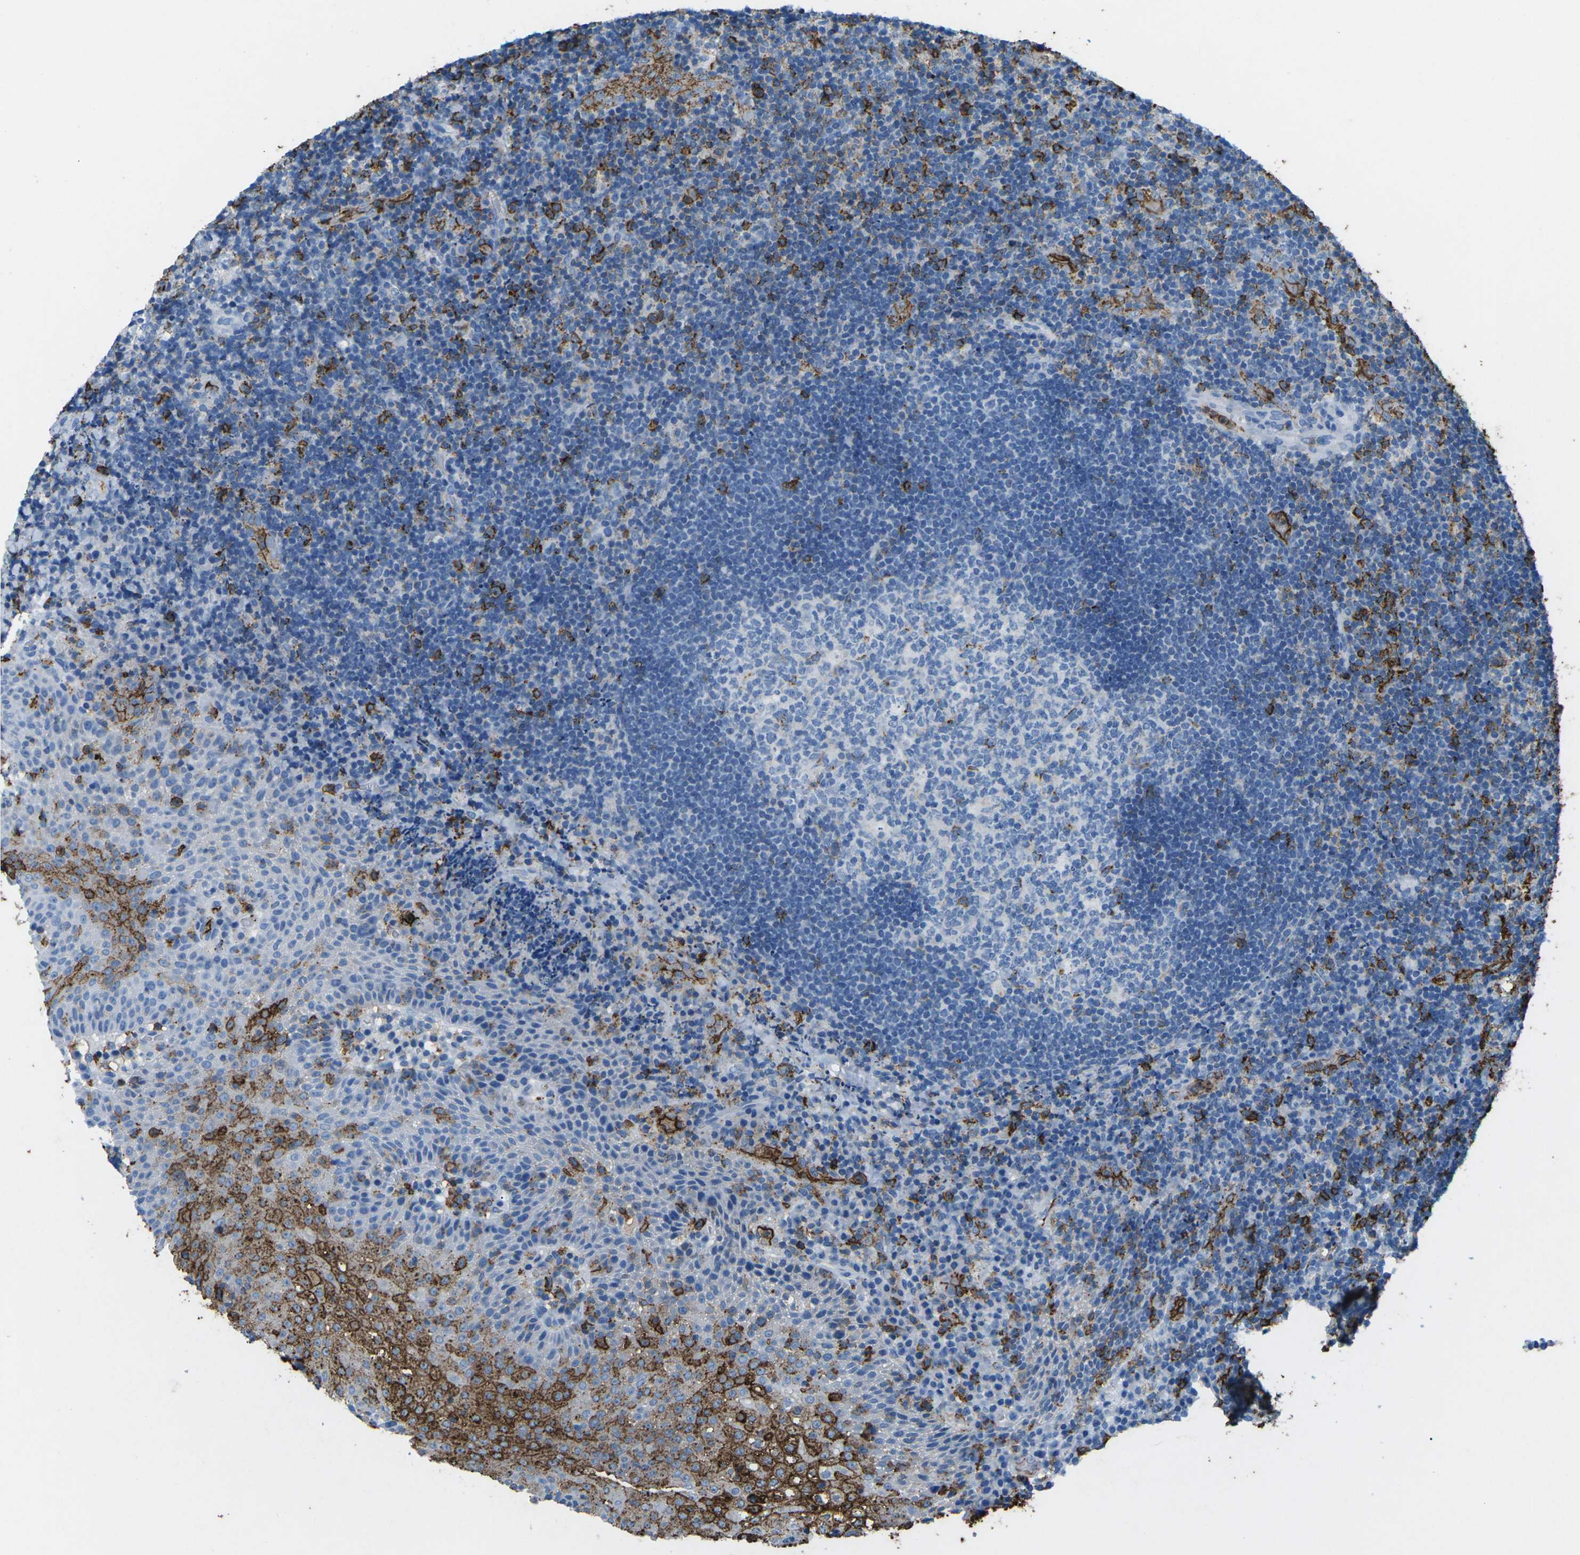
{"staining": {"intensity": "negative", "quantity": "none", "location": "none"}, "tissue": "lymphoma", "cell_type": "Tumor cells", "image_type": "cancer", "snomed": [{"axis": "morphology", "description": "Malignant lymphoma, non-Hodgkin's type, High grade"}, {"axis": "topography", "description": "Tonsil"}], "caption": "Photomicrograph shows no protein expression in tumor cells of malignant lymphoma, non-Hodgkin's type (high-grade) tissue.", "gene": "CTAGE1", "patient": {"sex": "female", "age": 36}}